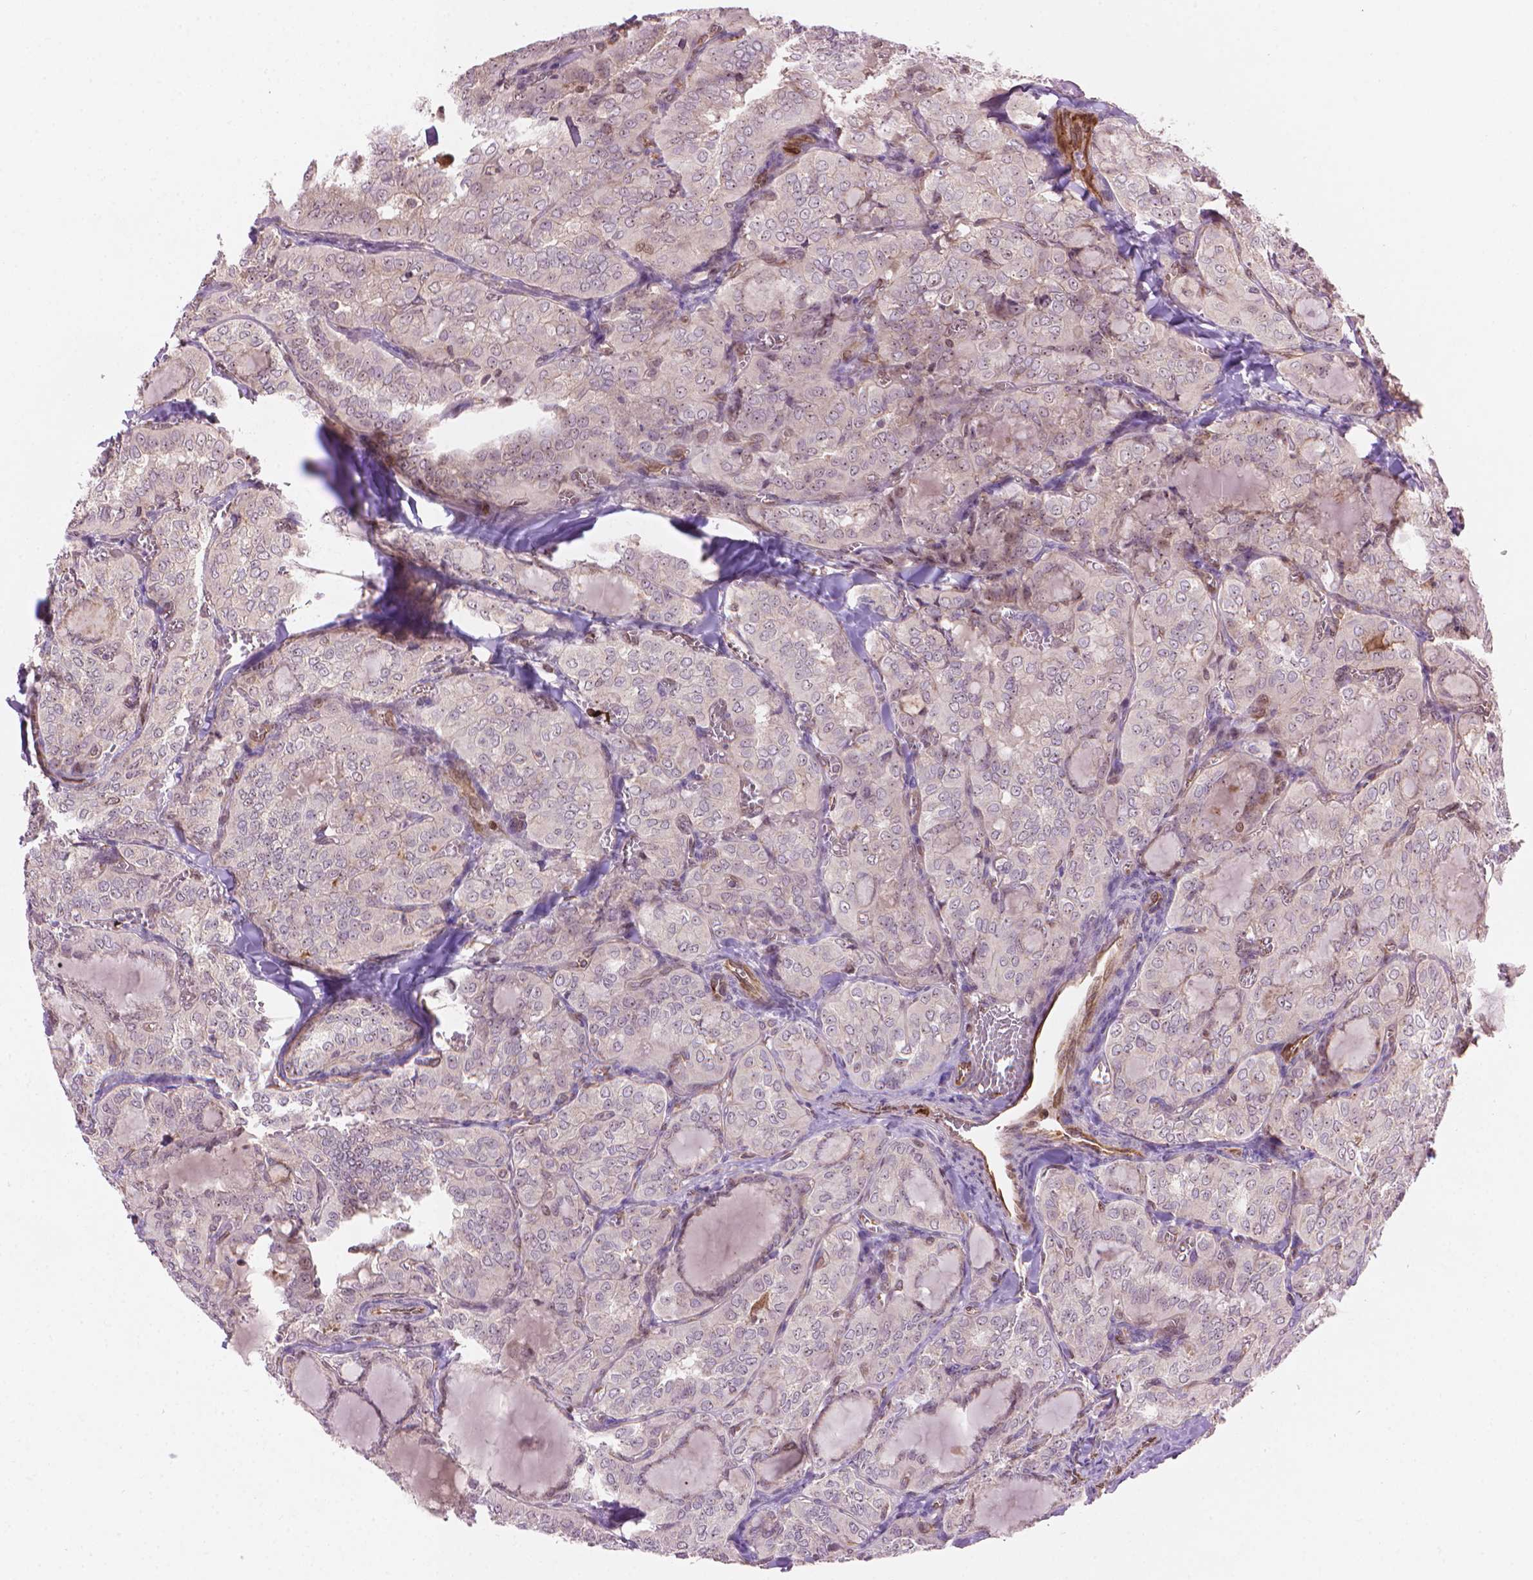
{"staining": {"intensity": "negative", "quantity": "none", "location": "none"}, "tissue": "thyroid cancer", "cell_type": "Tumor cells", "image_type": "cancer", "snomed": [{"axis": "morphology", "description": "Papillary adenocarcinoma, NOS"}, {"axis": "topography", "description": "Thyroid gland"}], "caption": "The immunohistochemistry (IHC) photomicrograph has no significant staining in tumor cells of thyroid cancer tissue.", "gene": "SMC2", "patient": {"sex": "female", "age": 41}}